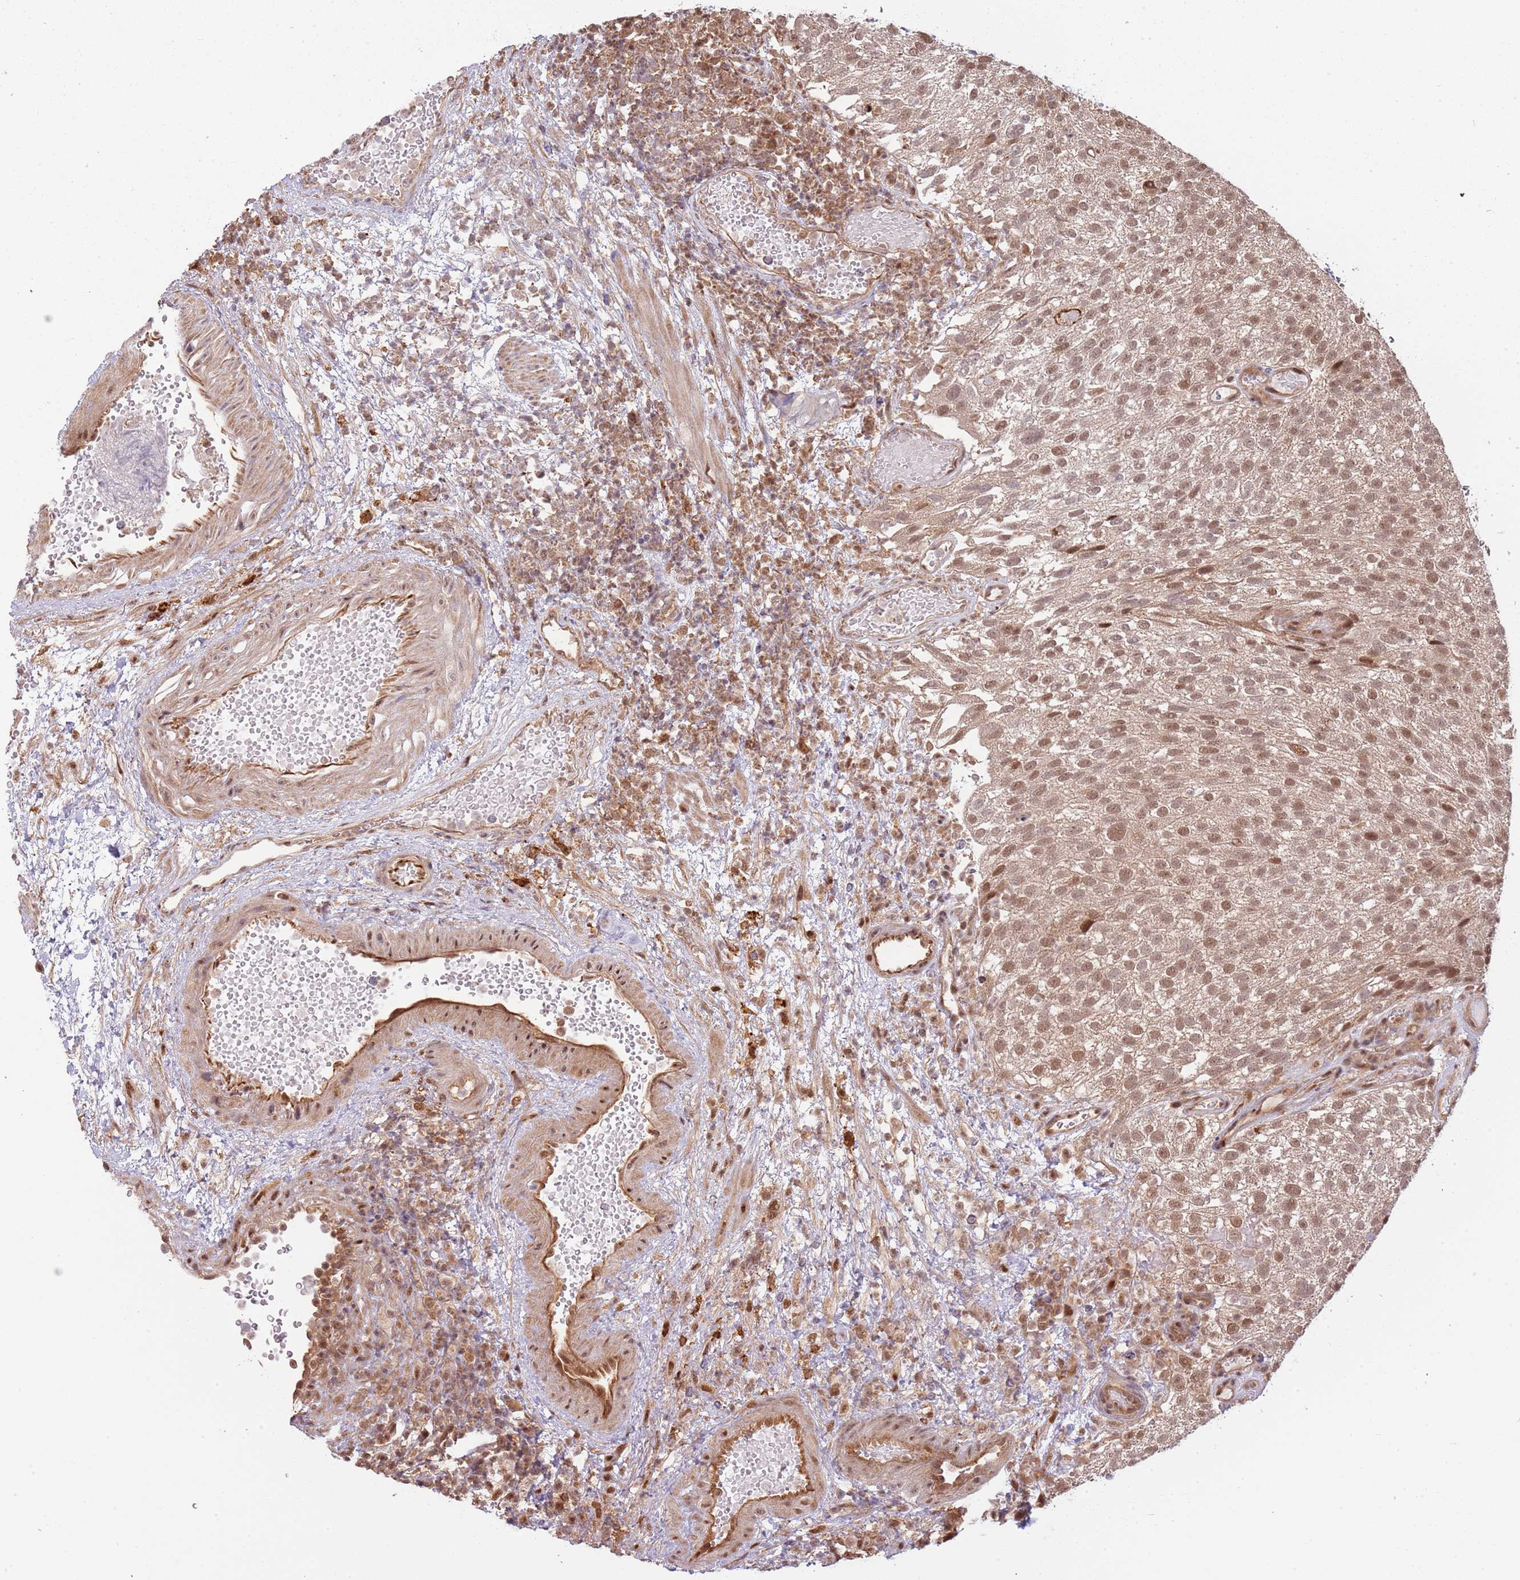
{"staining": {"intensity": "moderate", "quantity": ">75%", "location": "cytoplasmic/membranous,nuclear"}, "tissue": "urothelial cancer", "cell_type": "Tumor cells", "image_type": "cancer", "snomed": [{"axis": "morphology", "description": "Urothelial carcinoma, Low grade"}, {"axis": "topography", "description": "Urinary bladder"}], "caption": "Protein expression analysis of urothelial cancer reveals moderate cytoplasmic/membranous and nuclear positivity in approximately >75% of tumor cells.", "gene": "PLSCR5", "patient": {"sex": "male", "age": 78}}